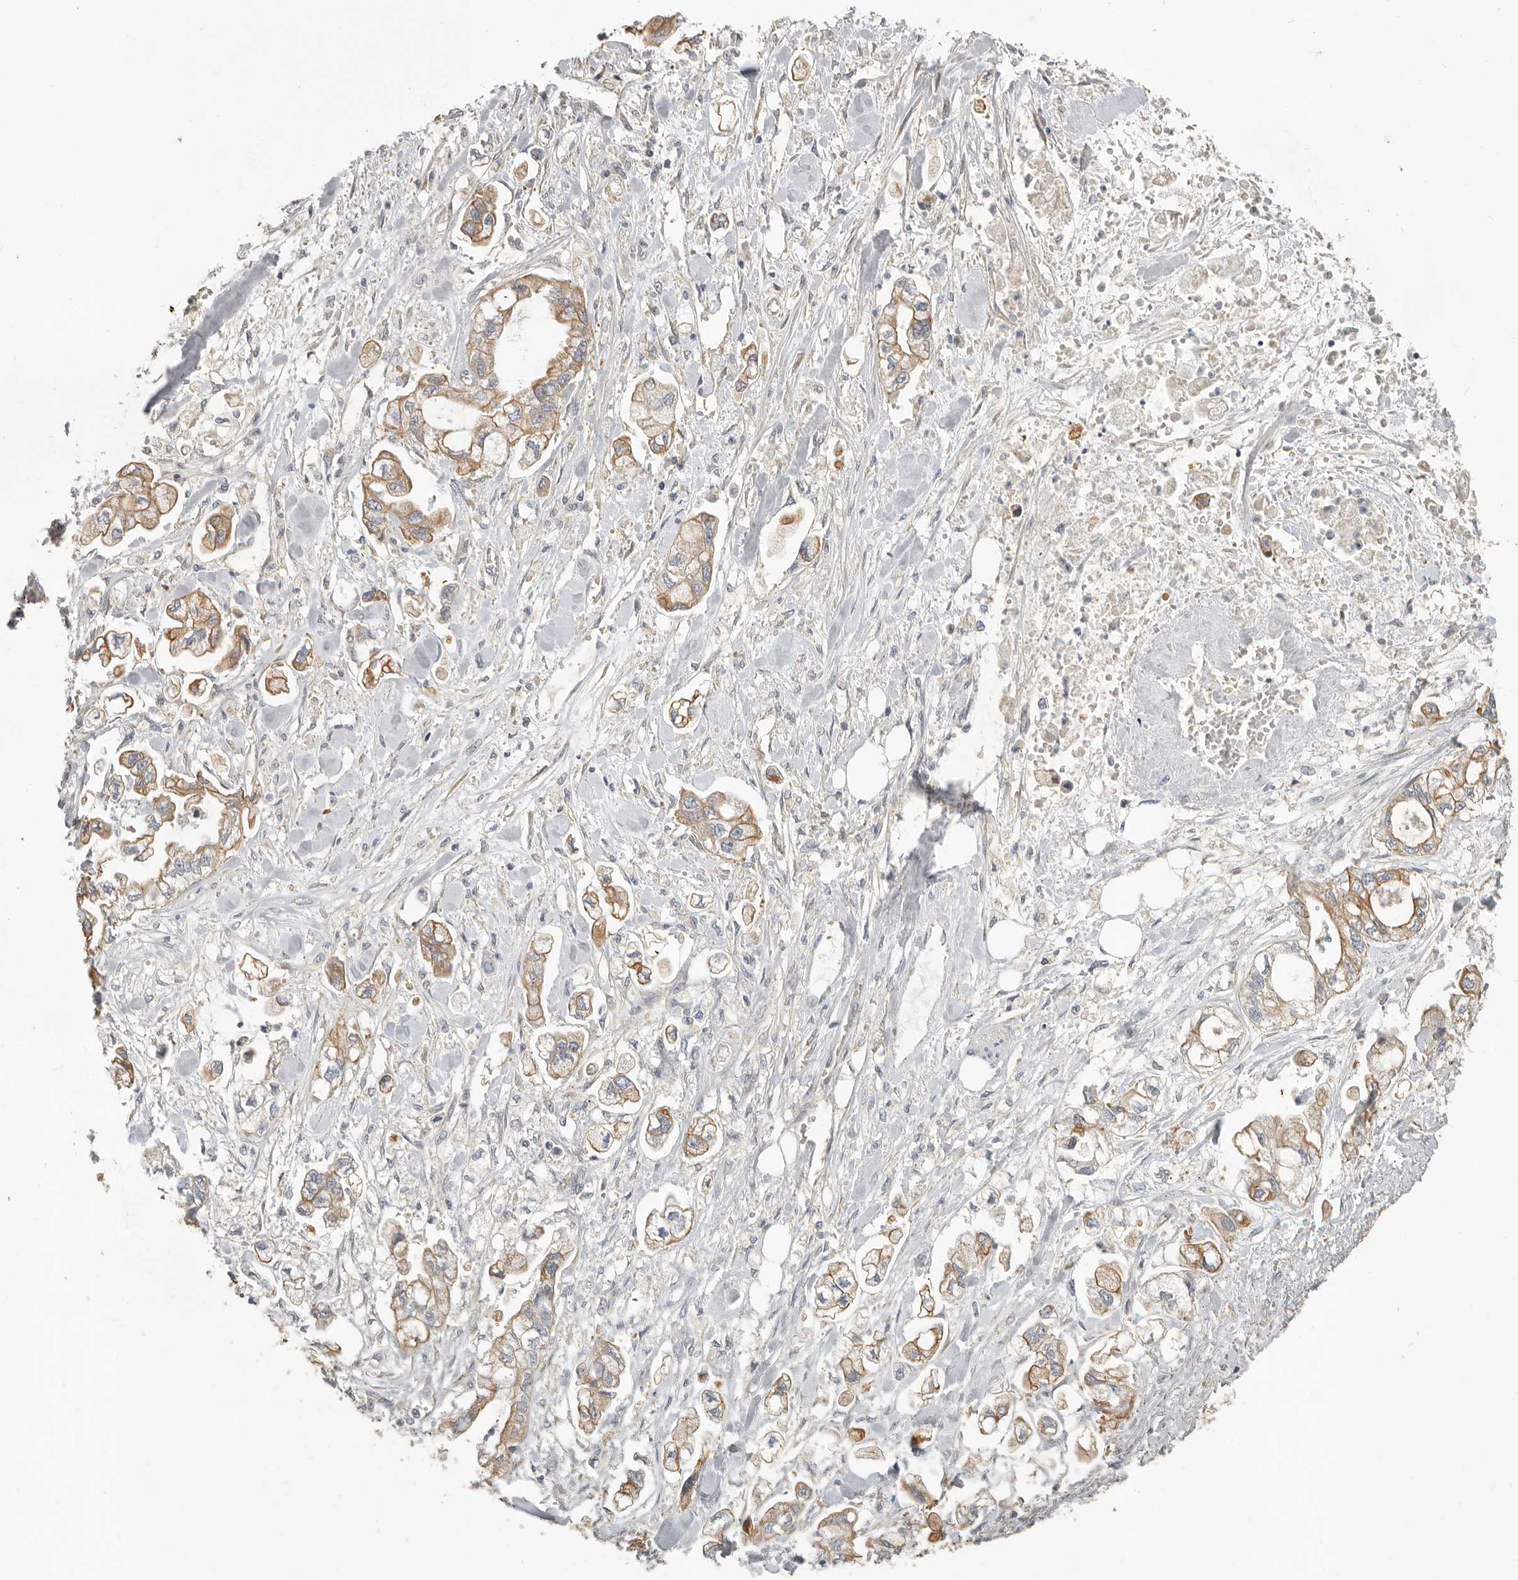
{"staining": {"intensity": "moderate", "quantity": ">75%", "location": "cytoplasmic/membranous"}, "tissue": "stomach cancer", "cell_type": "Tumor cells", "image_type": "cancer", "snomed": [{"axis": "morphology", "description": "Normal tissue, NOS"}, {"axis": "morphology", "description": "Adenocarcinoma, NOS"}, {"axis": "topography", "description": "Stomach"}], "caption": "Stomach cancer (adenocarcinoma) stained for a protein (brown) exhibits moderate cytoplasmic/membranous positive expression in approximately >75% of tumor cells.", "gene": "UNK", "patient": {"sex": "male", "age": 62}}